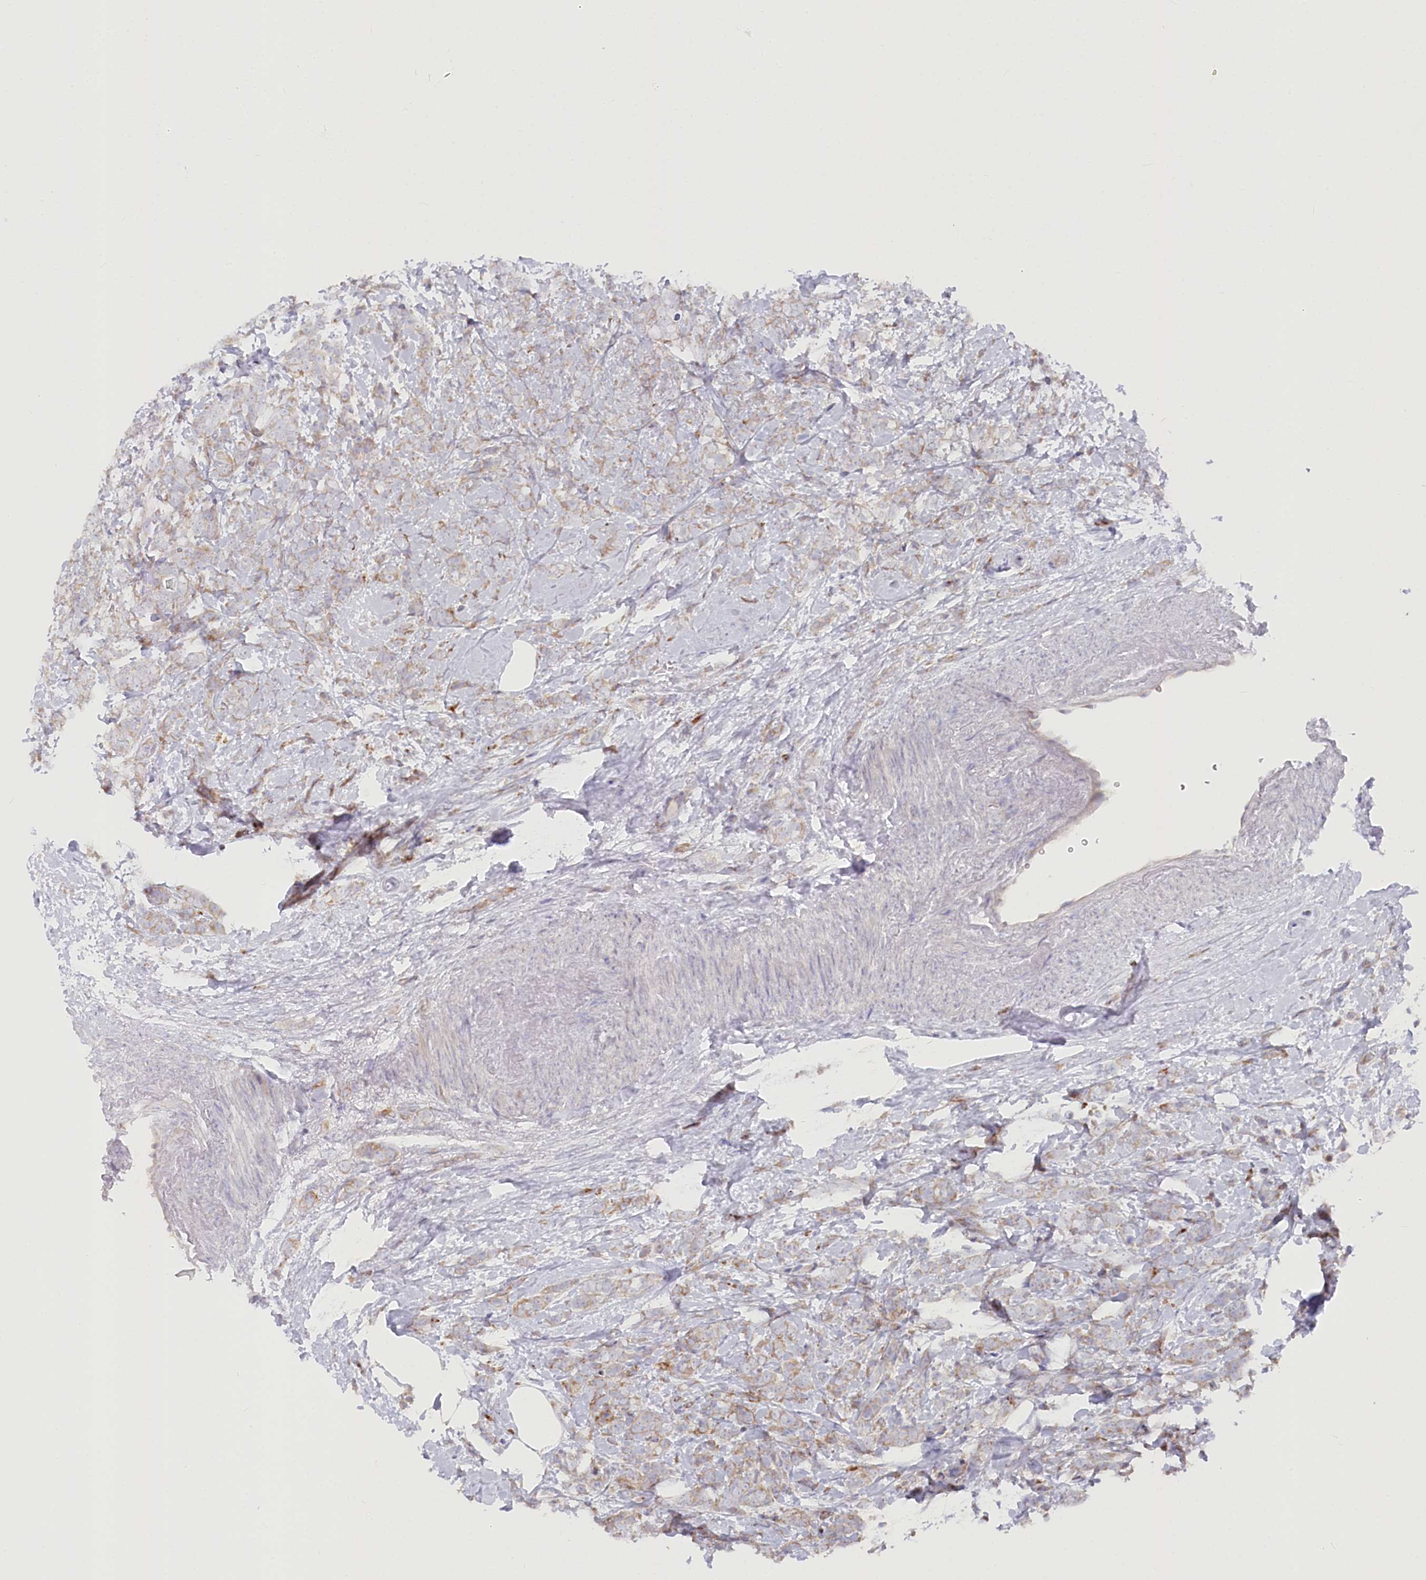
{"staining": {"intensity": "moderate", "quantity": ">75%", "location": "cytoplasmic/membranous"}, "tissue": "breast cancer", "cell_type": "Tumor cells", "image_type": "cancer", "snomed": [{"axis": "morphology", "description": "Lobular carcinoma"}, {"axis": "topography", "description": "Breast"}], "caption": "Immunohistochemistry (IHC) micrograph of human breast cancer (lobular carcinoma) stained for a protein (brown), which reveals medium levels of moderate cytoplasmic/membranous positivity in approximately >75% of tumor cells.", "gene": "POGLUT1", "patient": {"sex": "female", "age": 58}}